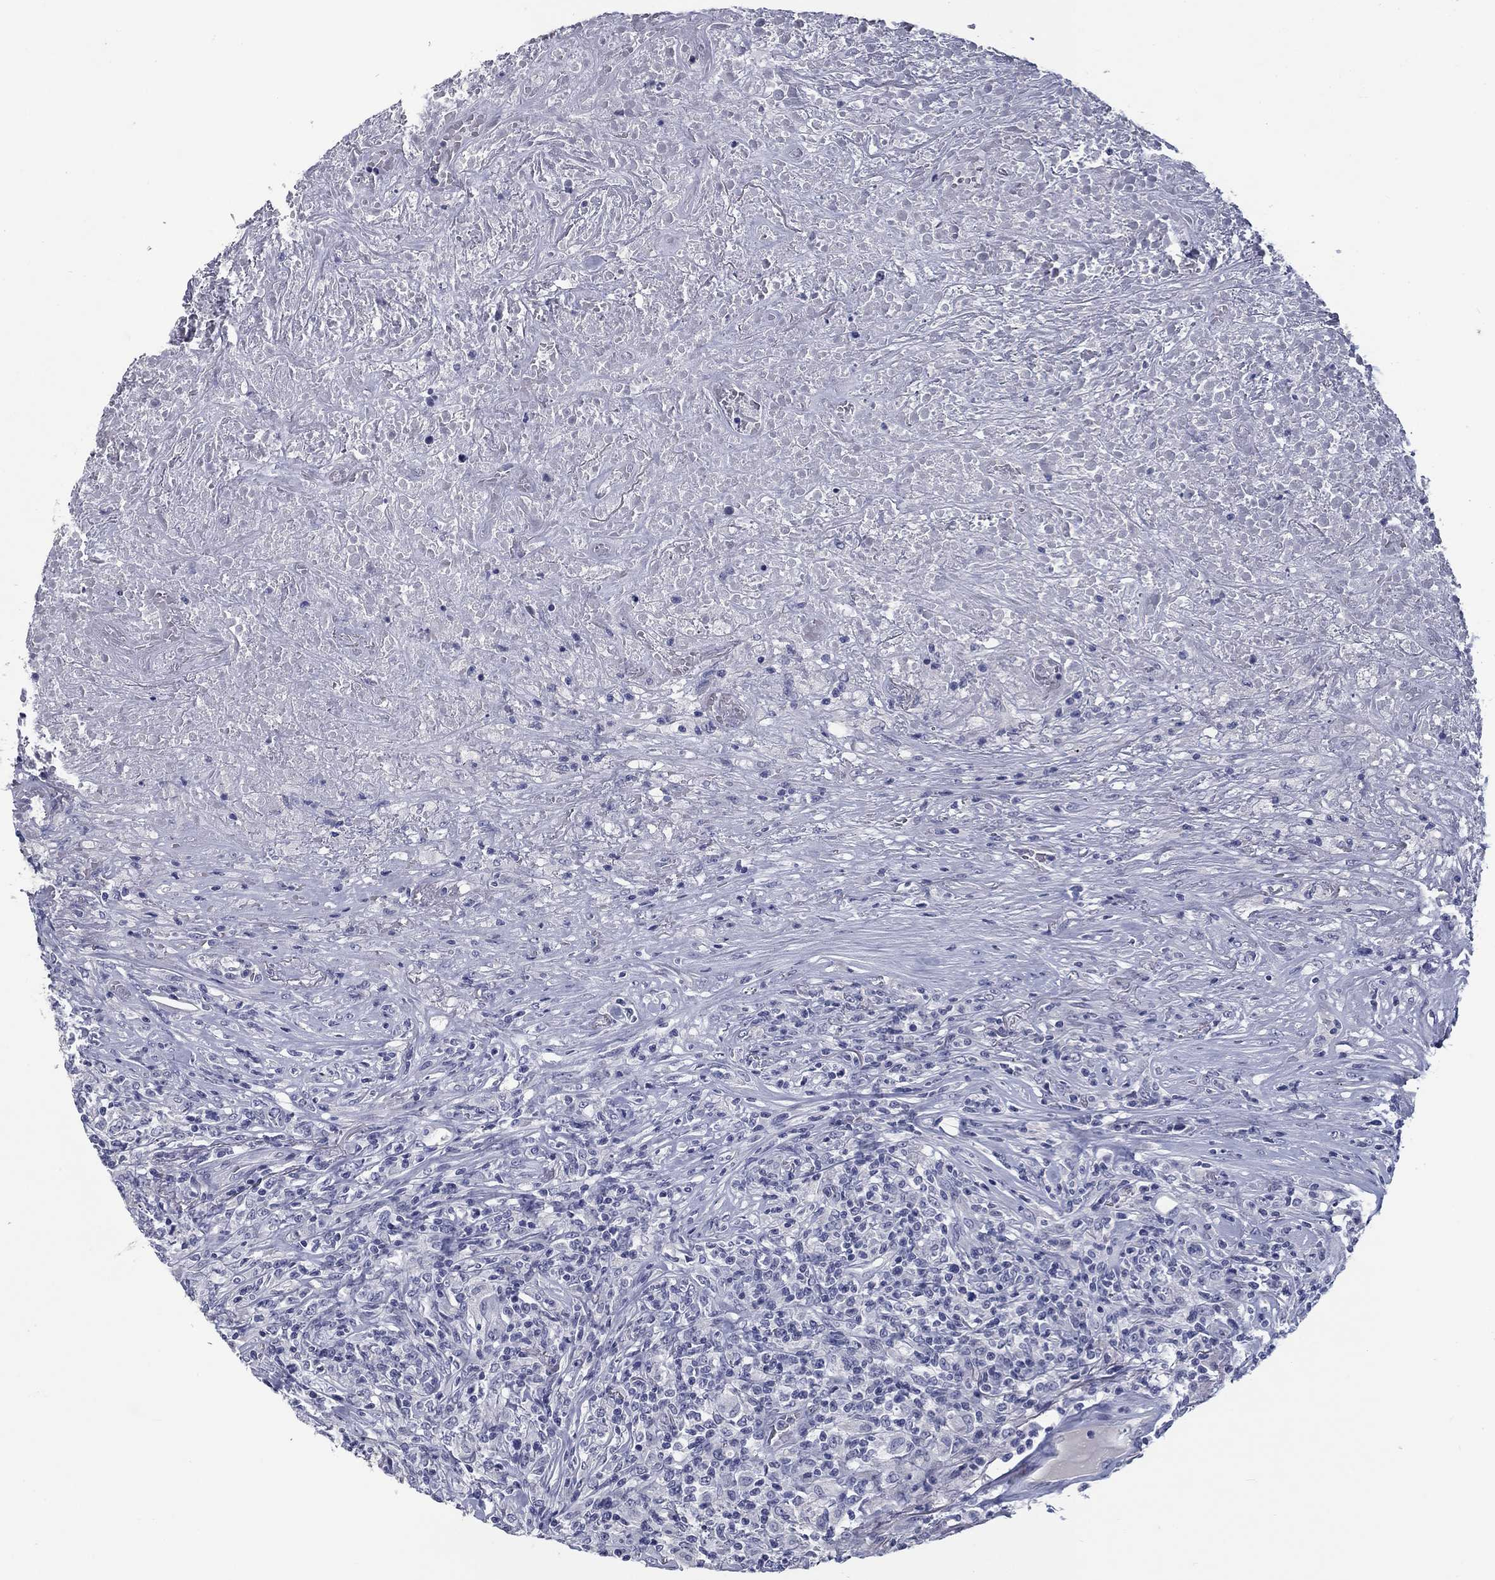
{"staining": {"intensity": "negative", "quantity": "none", "location": "none"}, "tissue": "lymphoma", "cell_type": "Tumor cells", "image_type": "cancer", "snomed": [{"axis": "morphology", "description": "Malignant lymphoma, non-Hodgkin's type, High grade"}, {"axis": "topography", "description": "Lung"}], "caption": "Tumor cells are negative for protein expression in human high-grade malignant lymphoma, non-Hodgkin's type. The staining was performed using DAB (3,3'-diaminobenzidine) to visualize the protein expression in brown, while the nuclei were stained in blue with hematoxylin (Magnification: 20x).", "gene": "ELAVL4", "patient": {"sex": "male", "age": 79}}